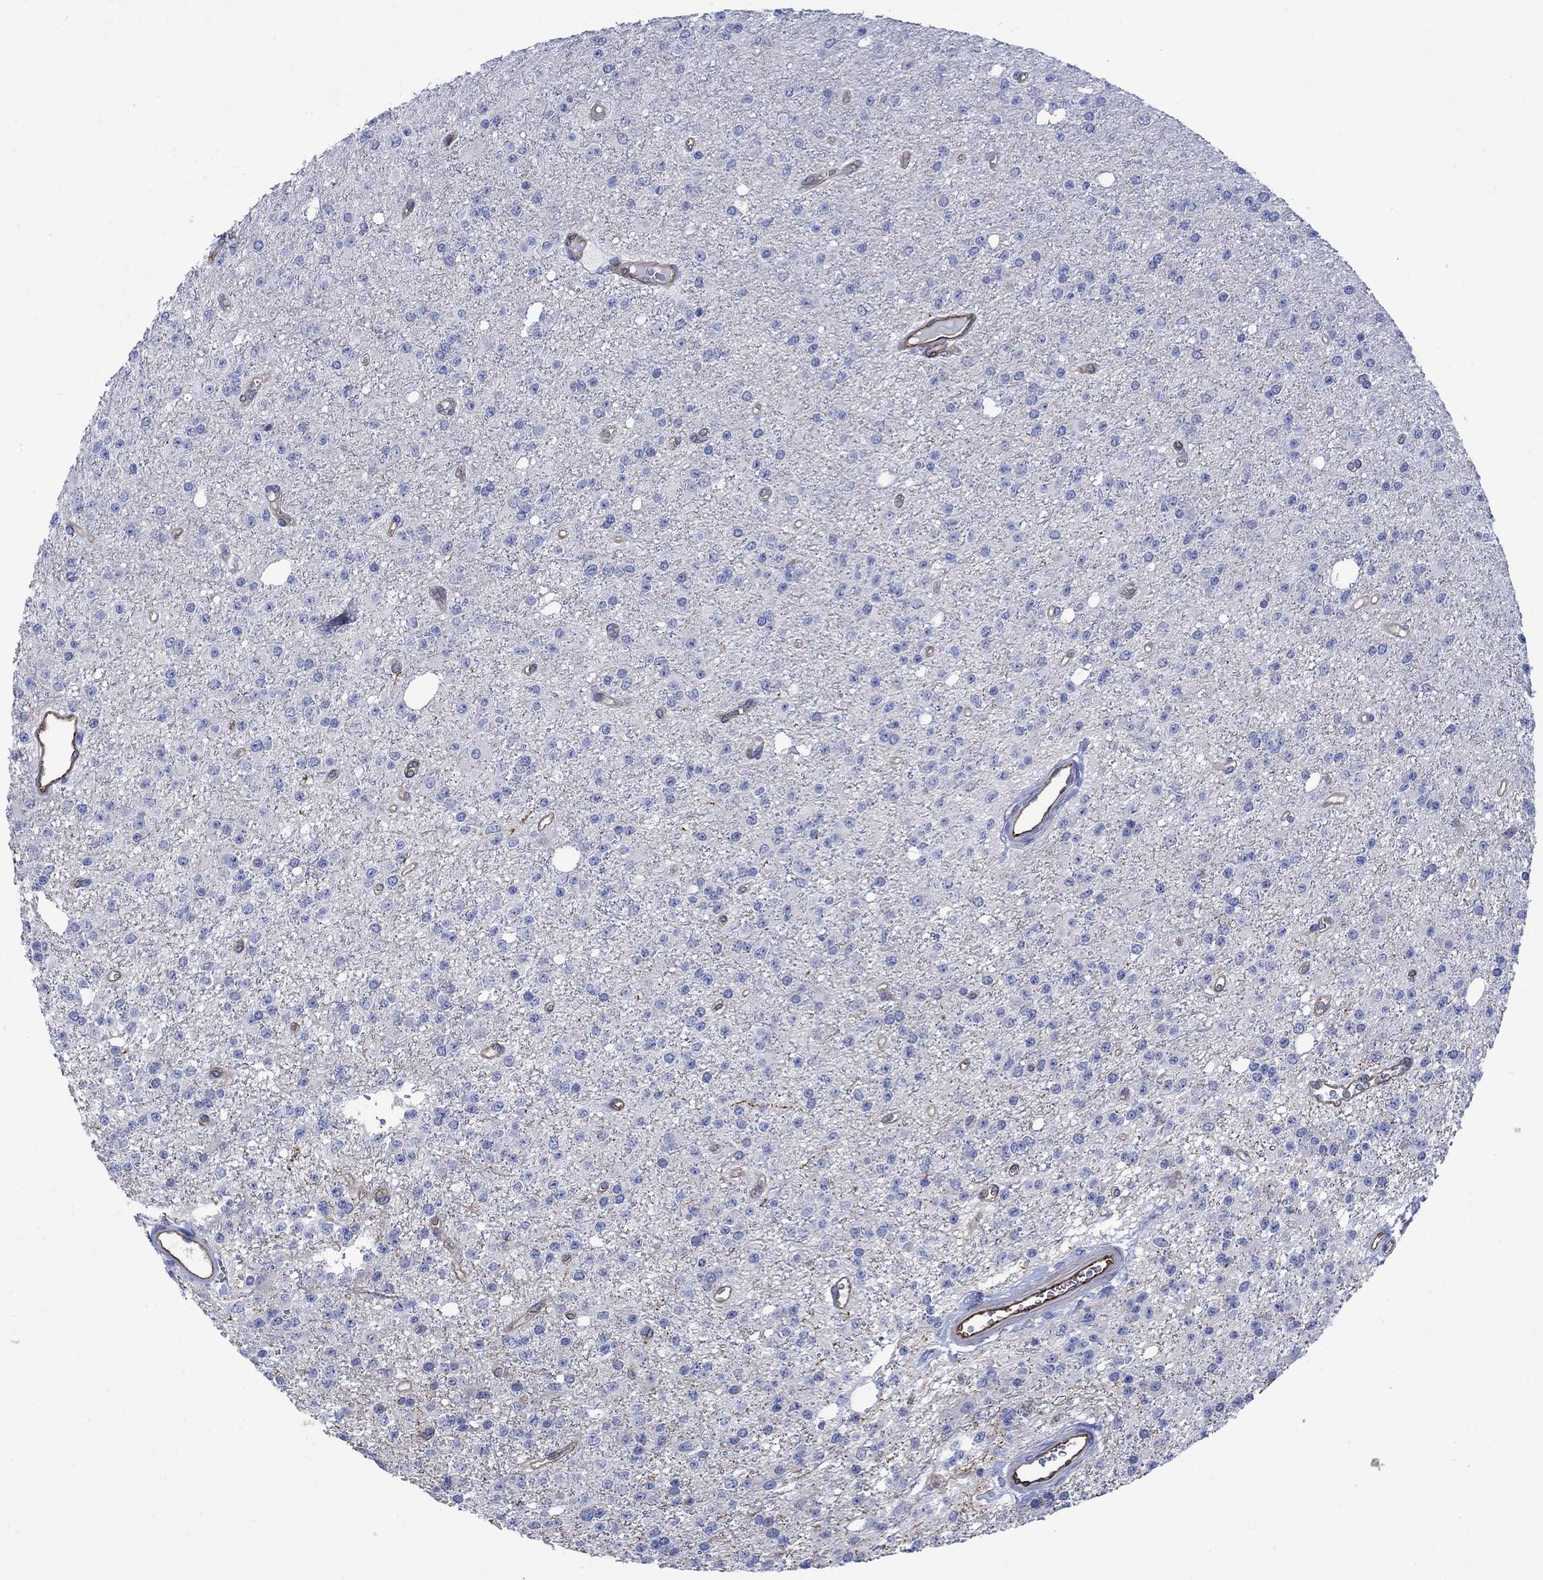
{"staining": {"intensity": "negative", "quantity": "none", "location": "none"}, "tissue": "glioma", "cell_type": "Tumor cells", "image_type": "cancer", "snomed": [{"axis": "morphology", "description": "Glioma, malignant, Low grade"}, {"axis": "topography", "description": "Brain"}], "caption": "Human malignant glioma (low-grade) stained for a protein using immunohistochemistry (IHC) exhibits no staining in tumor cells.", "gene": "TGM2", "patient": {"sex": "female", "age": 45}}